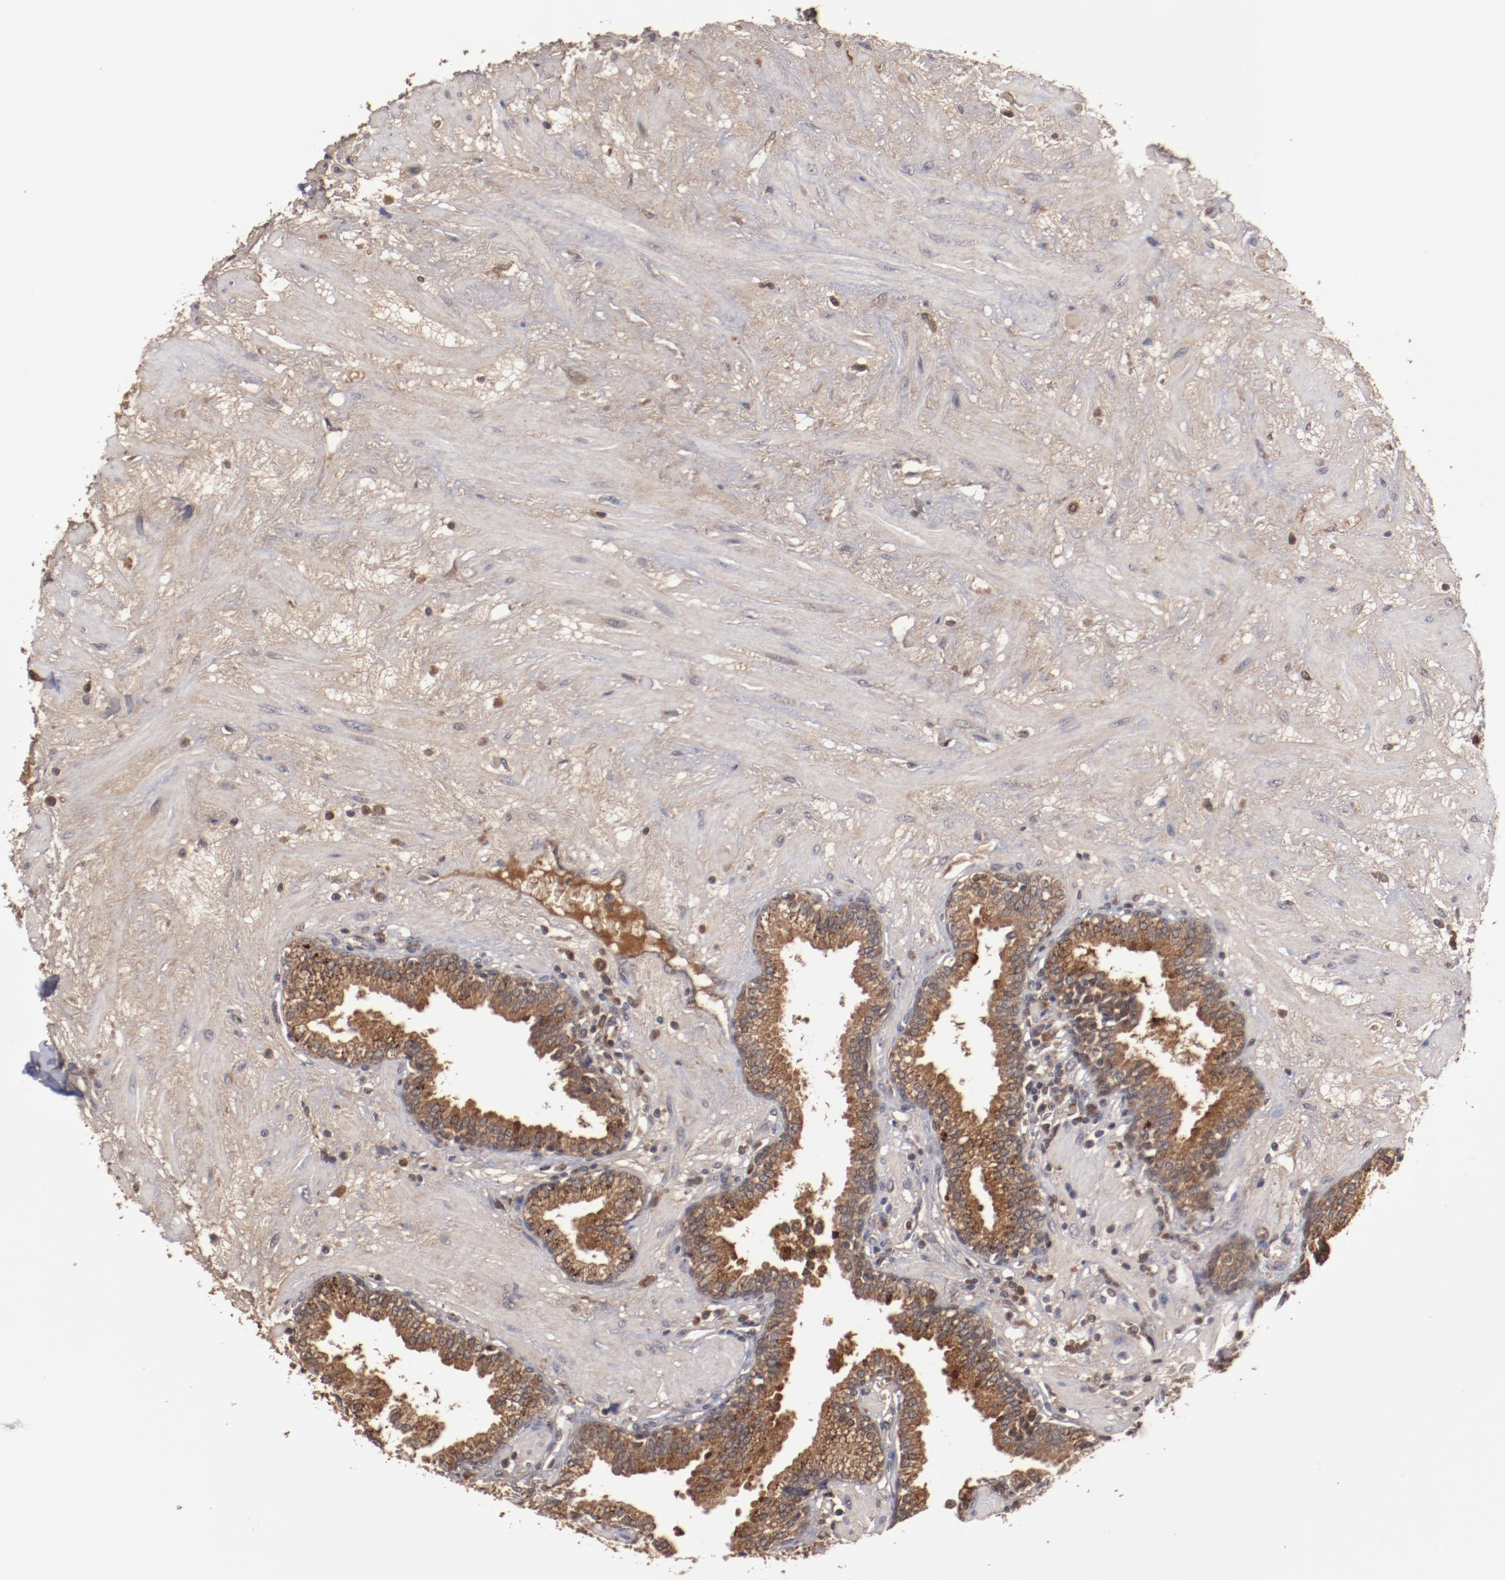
{"staining": {"intensity": "strong", "quantity": ">75%", "location": "cytoplasmic/membranous"}, "tissue": "prostate", "cell_type": "Glandular cells", "image_type": "normal", "snomed": [{"axis": "morphology", "description": "Normal tissue, NOS"}, {"axis": "topography", "description": "Prostate"}], "caption": "DAB (3,3'-diaminobenzidine) immunohistochemical staining of normal human prostate exhibits strong cytoplasmic/membranous protein expression in about >75% of glandular cells. Nuclei are stained in blue.", "gene": "TENM1", "patient": {"sex": "male", "age": 64}}